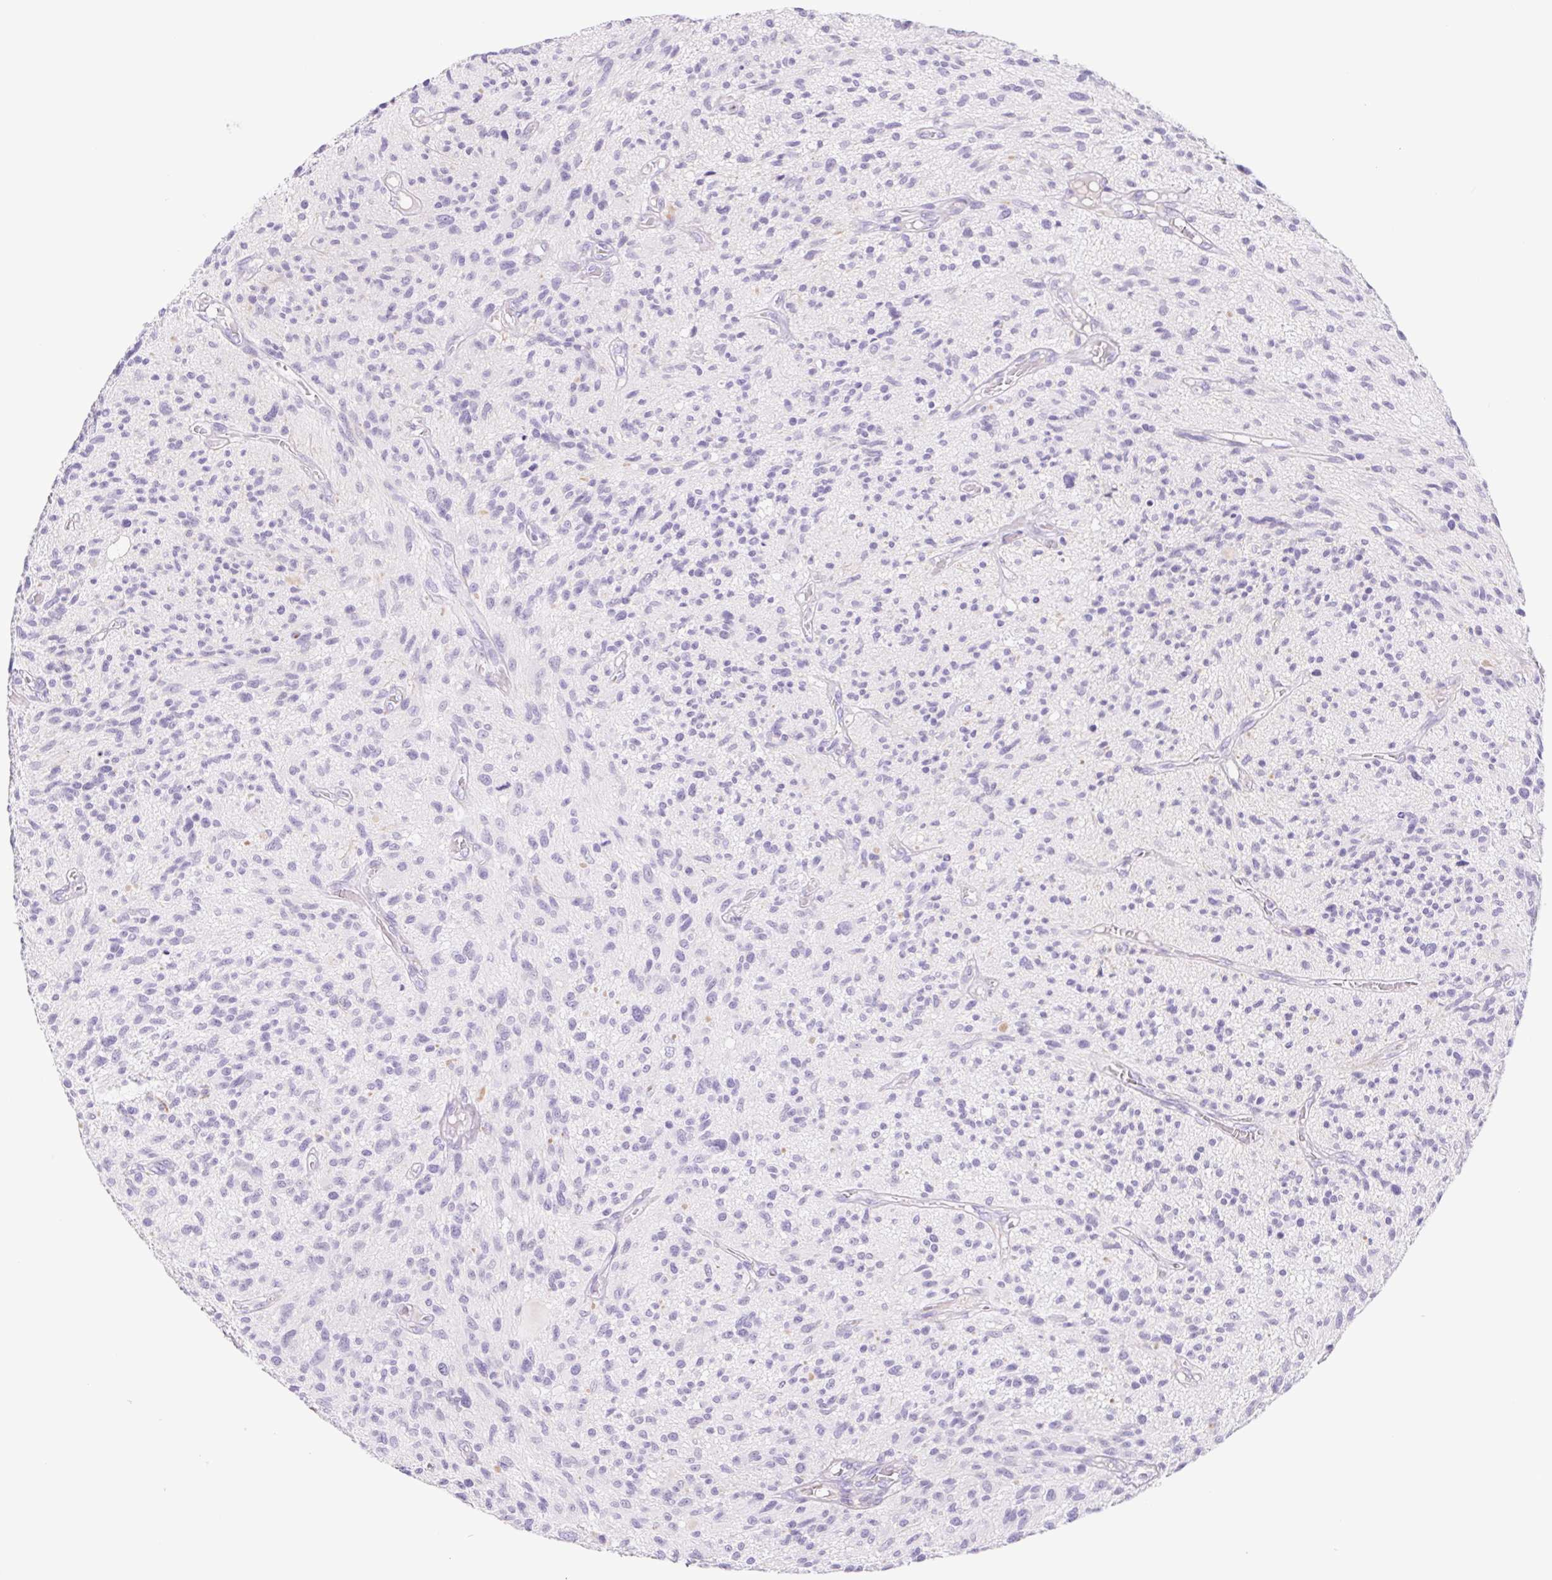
{"staining": {"intensity": "negative", "quantity": "none", "location": "none"}, "tissue": "glioma", "cell_type": "Tumor cells", "image_type": "cancer", "snomed": [{"axis": "morphology", "description": "Glioma, malignant, High grade"}, {"axis": "topography", "description": "Brain"}], "caption": "Malignant glioma (high-grade) was stained to show a protein in brown. There is no significant positivity in tumor cells.", "gene": "CYP21A2", "patient": {"sex": "male", "age": 75}}